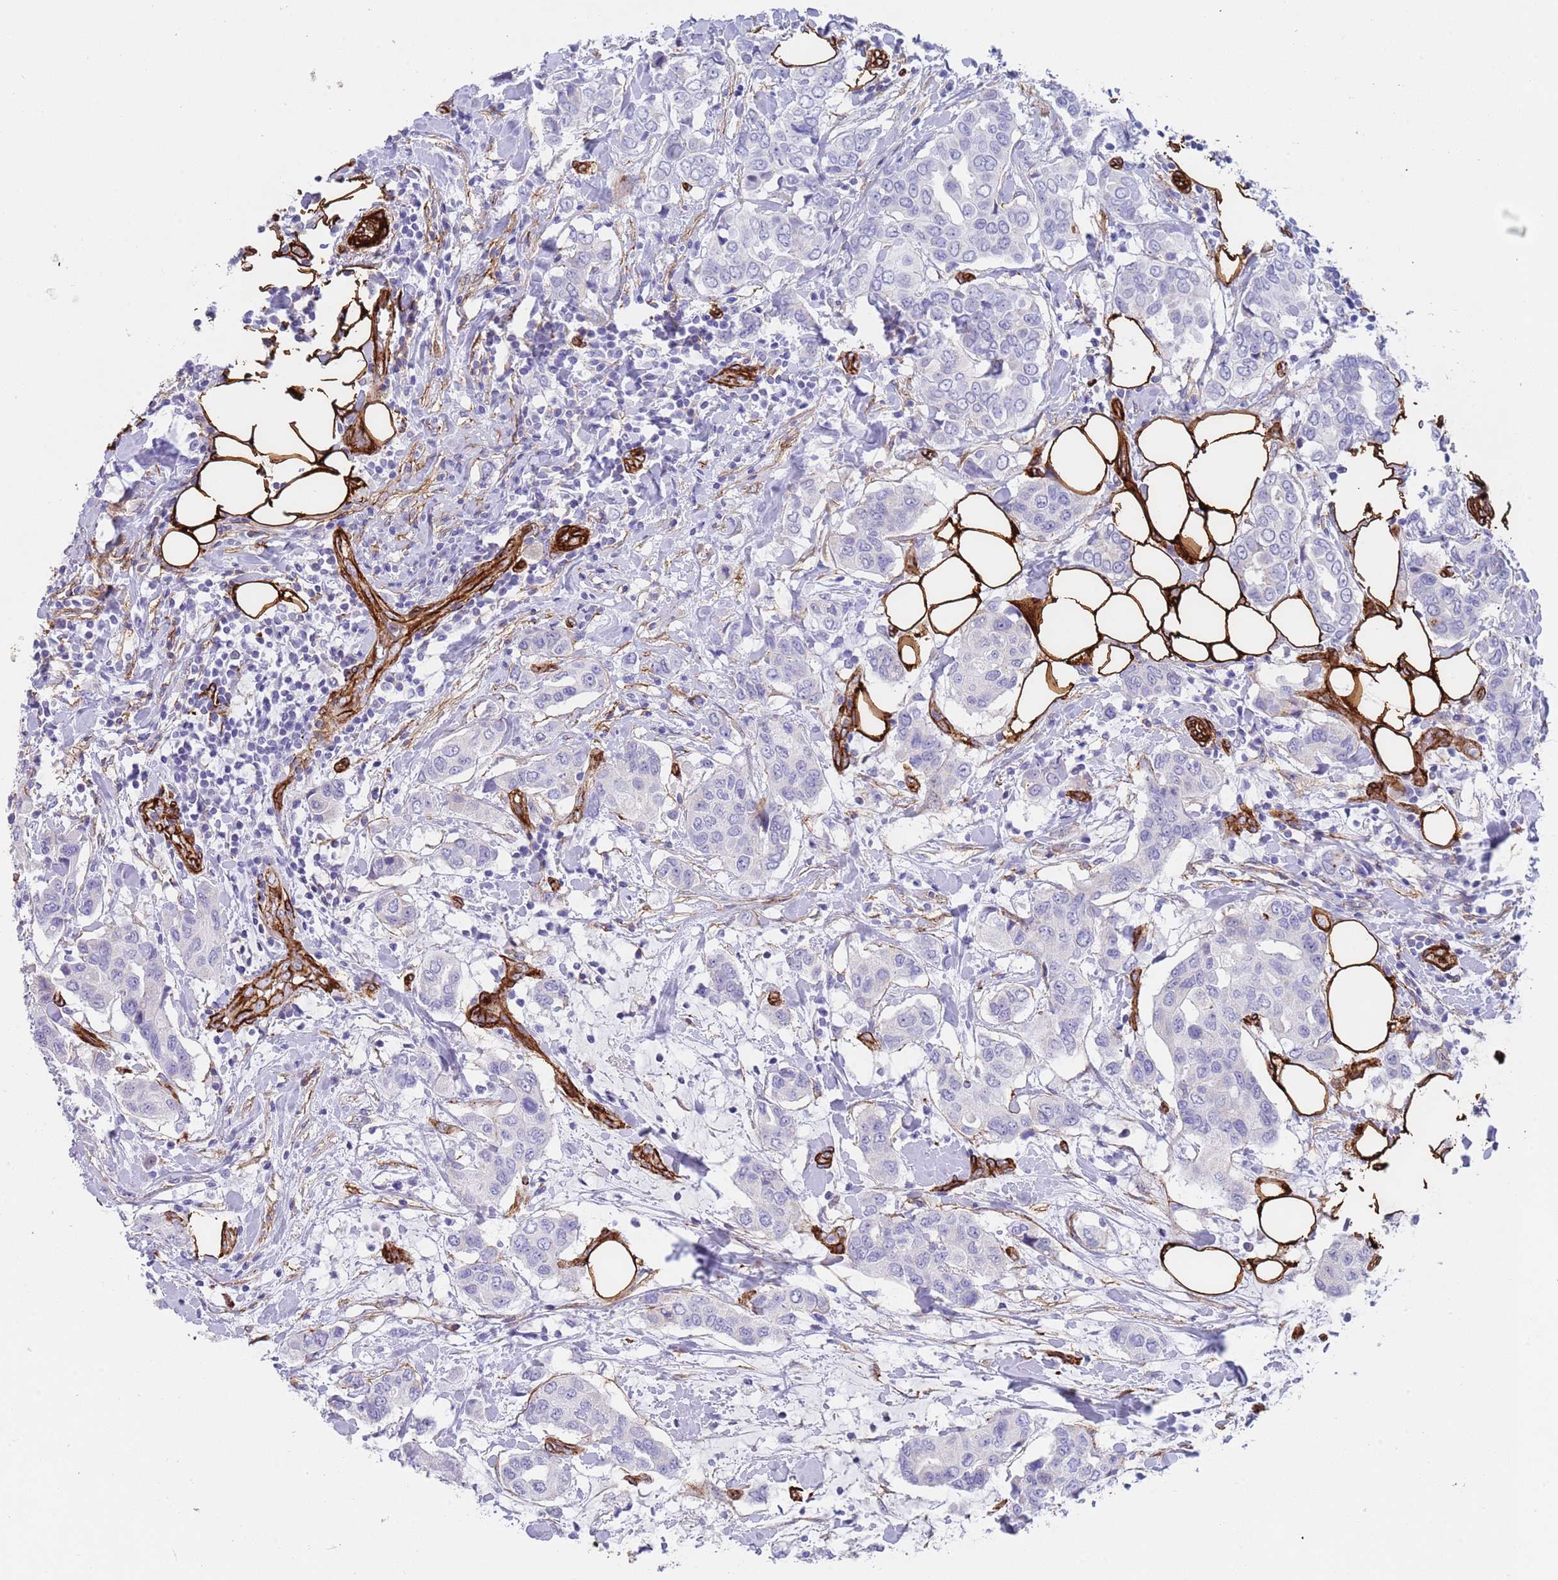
{"staining": {"intensity": "negative", "quantity": "none", "location": "none"}, "tissue": "breast cancer", "cell_type": "Tumor cells", "image_type": "cancer", "snomed": [{"axis": "morphology", "description": "Lobular carcinoma"}, {"axis": "topography", "description": "Breast"}], "caption": "An image of human breast cancer is negative for staining in tumor cells. Brightfield microscopy of immunohistochemistry stained with DAB (brown) and hematoxylin (blue), captured at high magnification.", "gene": "CAV2", "patient": {"sex": "female", "age": 51}}